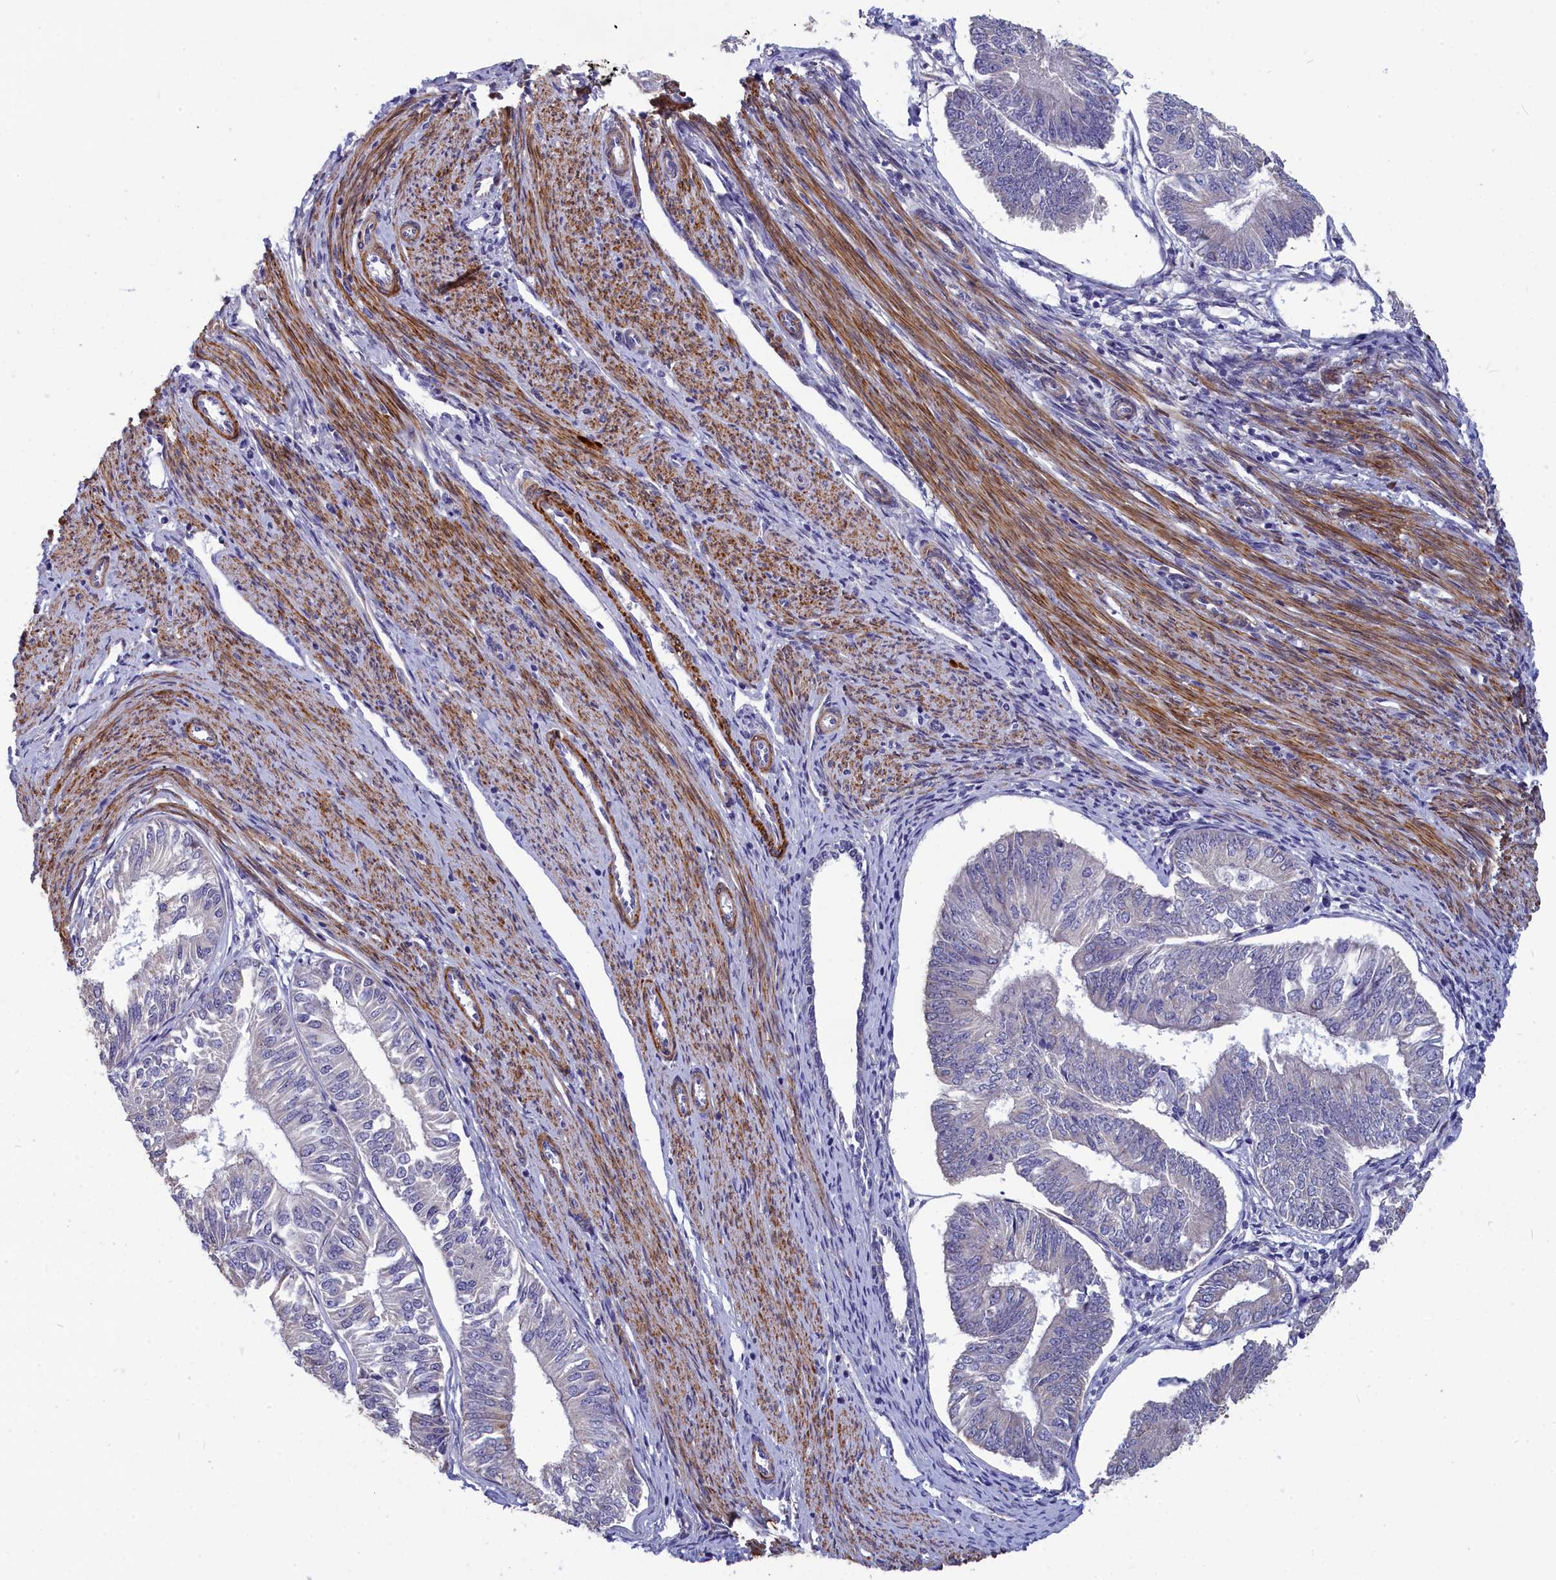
{"staining": {"intensity": "negative", "quantity": "none", "location": "none"}, "tissue": "endometrial cancer", "cell_type": "Tumor cells", "image_type": "cancer", "snomed": [{"axis": "morphology", "description": "Adenocarcinoma, NOS"}, {"axis": "topography", "description": "Endometrium"}], "caption": "This is an IHC photomicrograph of endometrial cancer (adenocarcinoma). There is no positivity in tumor cells.", "gene": "TUBGCP4", "patient": {"sex": "female", "age": 58}}